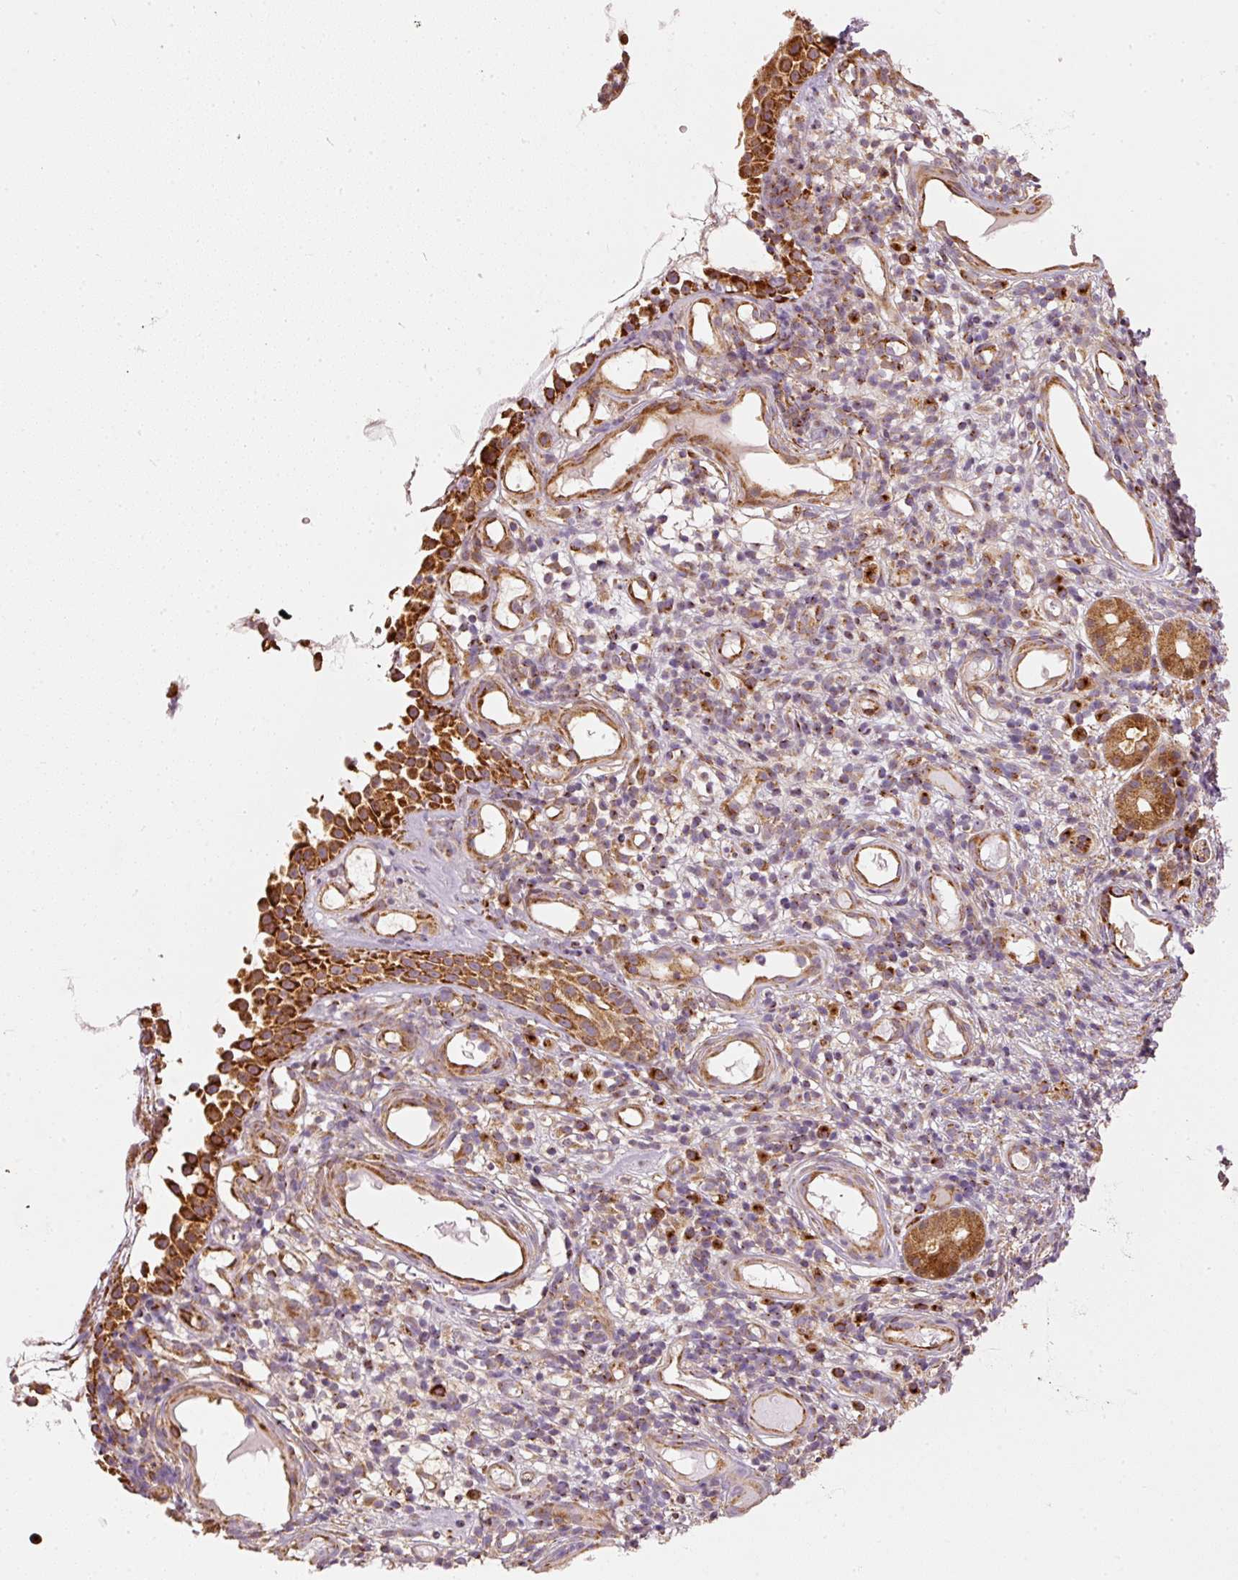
{"staining": {"intensity": "strong", "quantity": ">75%", "location": "cytoplasmic/membranous"}, "tissue": "nasopharynx", "cell_type": "Respiratory epithelial cells", "image_type": "normal", "snomed": [{"axis": "morphology", "description": "Normal tissue, NOS"}, {"axis": "morphology", "description": "Inflammation, NOS"}, {"axis": "topography", "description": "Nasopharynx"}], "caption": "A brown stain labels strong cytoplasmic/membranous expression of a protein in respiratory epithelial cells of unremarkable nasopharynx.", "gene": "MTHFD1L", "patient": {"sex": "male", "age": 54}}